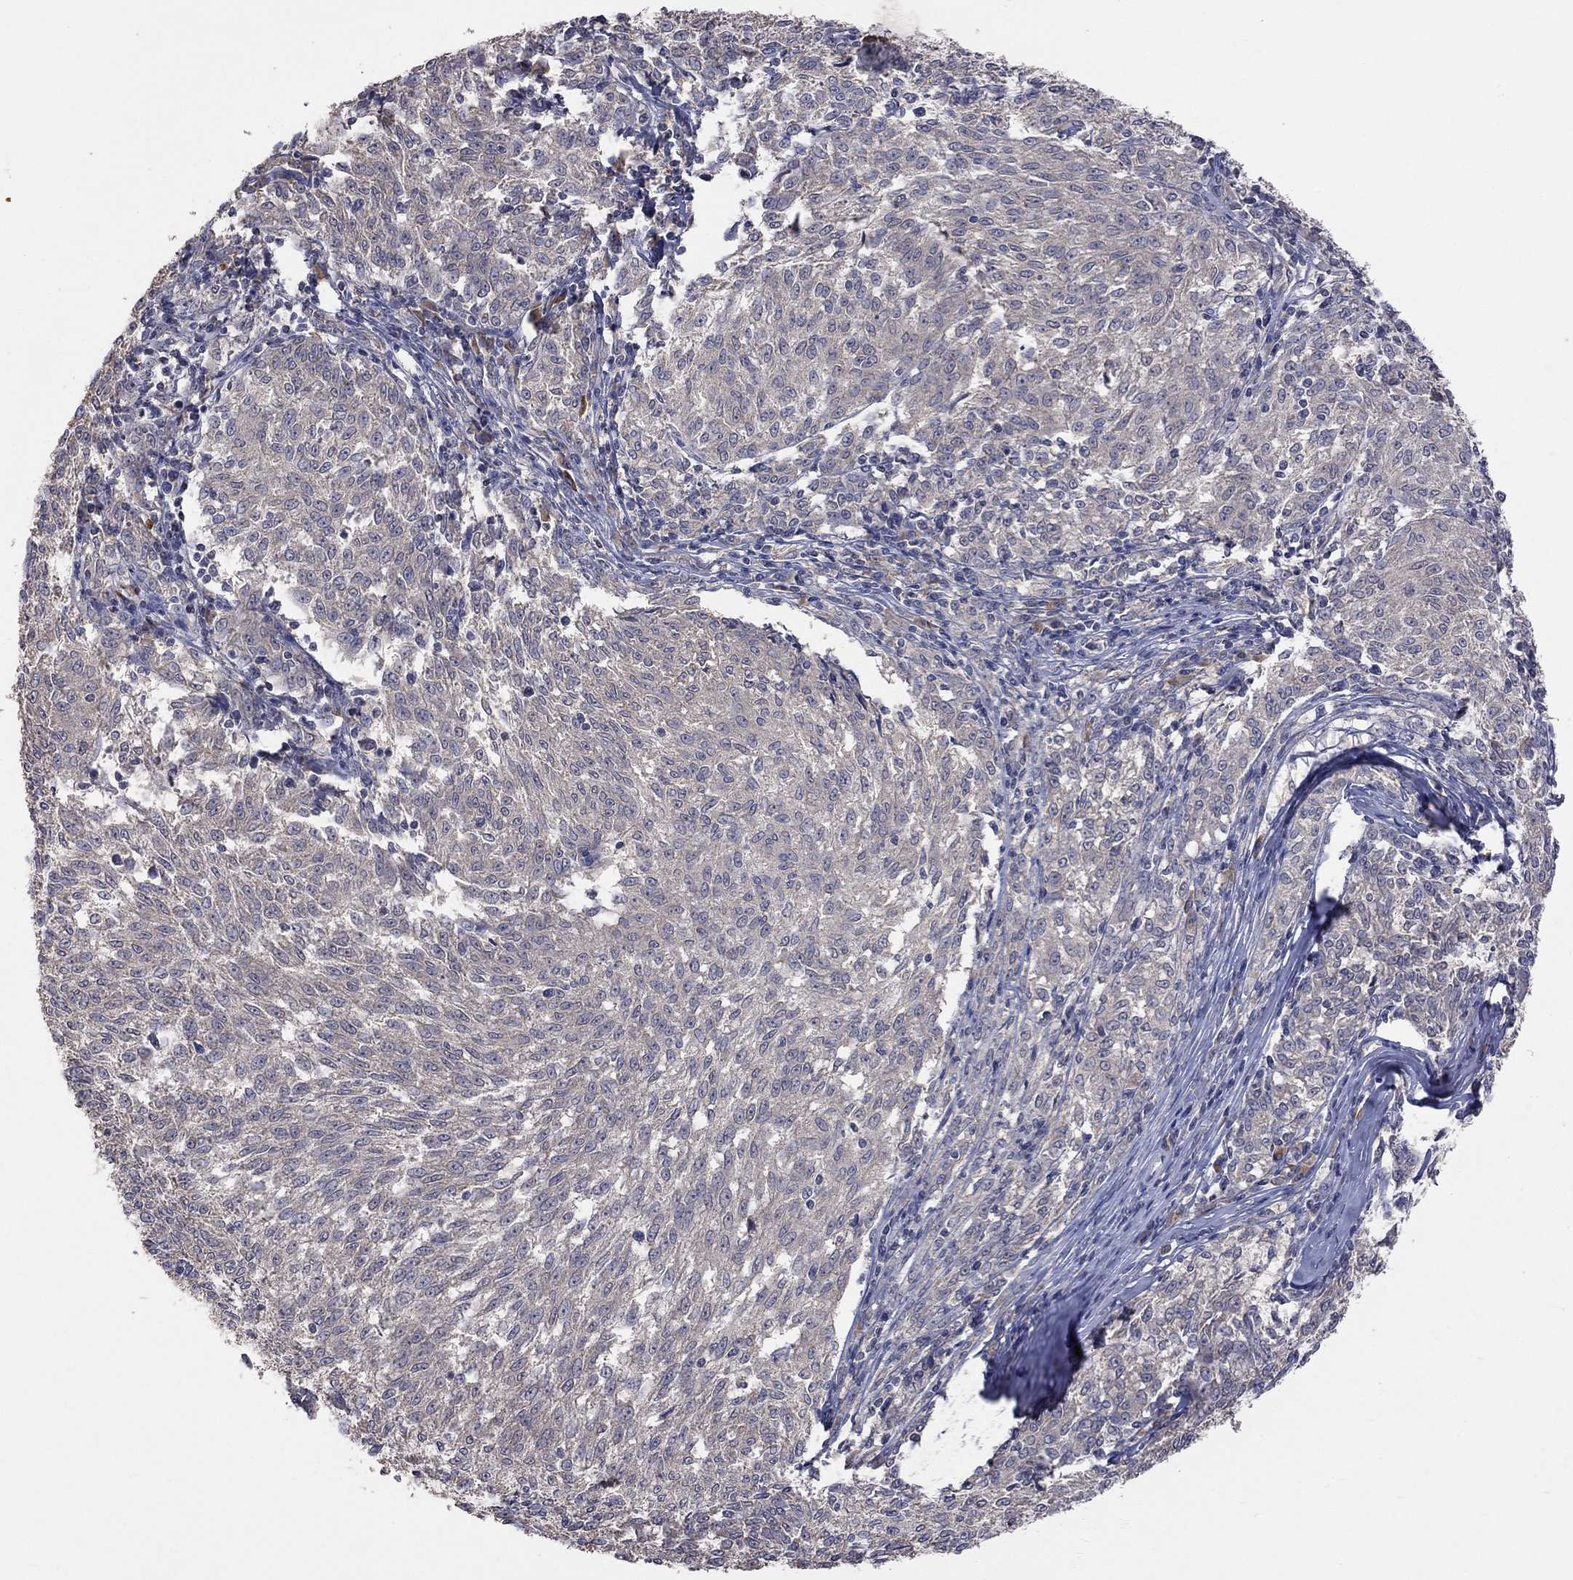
{"staining": {"intensity": "negative", "quantity": "none", "location": "none"}, "tissue": "melanoma", "cell_type": "Tumor cells", "image_type": "cancer", "snomed": [{"axis": "morphology", "description": "Malignant melanoma, NOS"}, {"axis": "topography", "description": "Skin"}], "caption": "Immunohistochemistry (IHC) photomicrograph of human malignant melanoma stained for a protein (brown), which displays no staining in tumor cells.", "gene": "HTR6", "patient": {"sex": "female", "age": 72}}